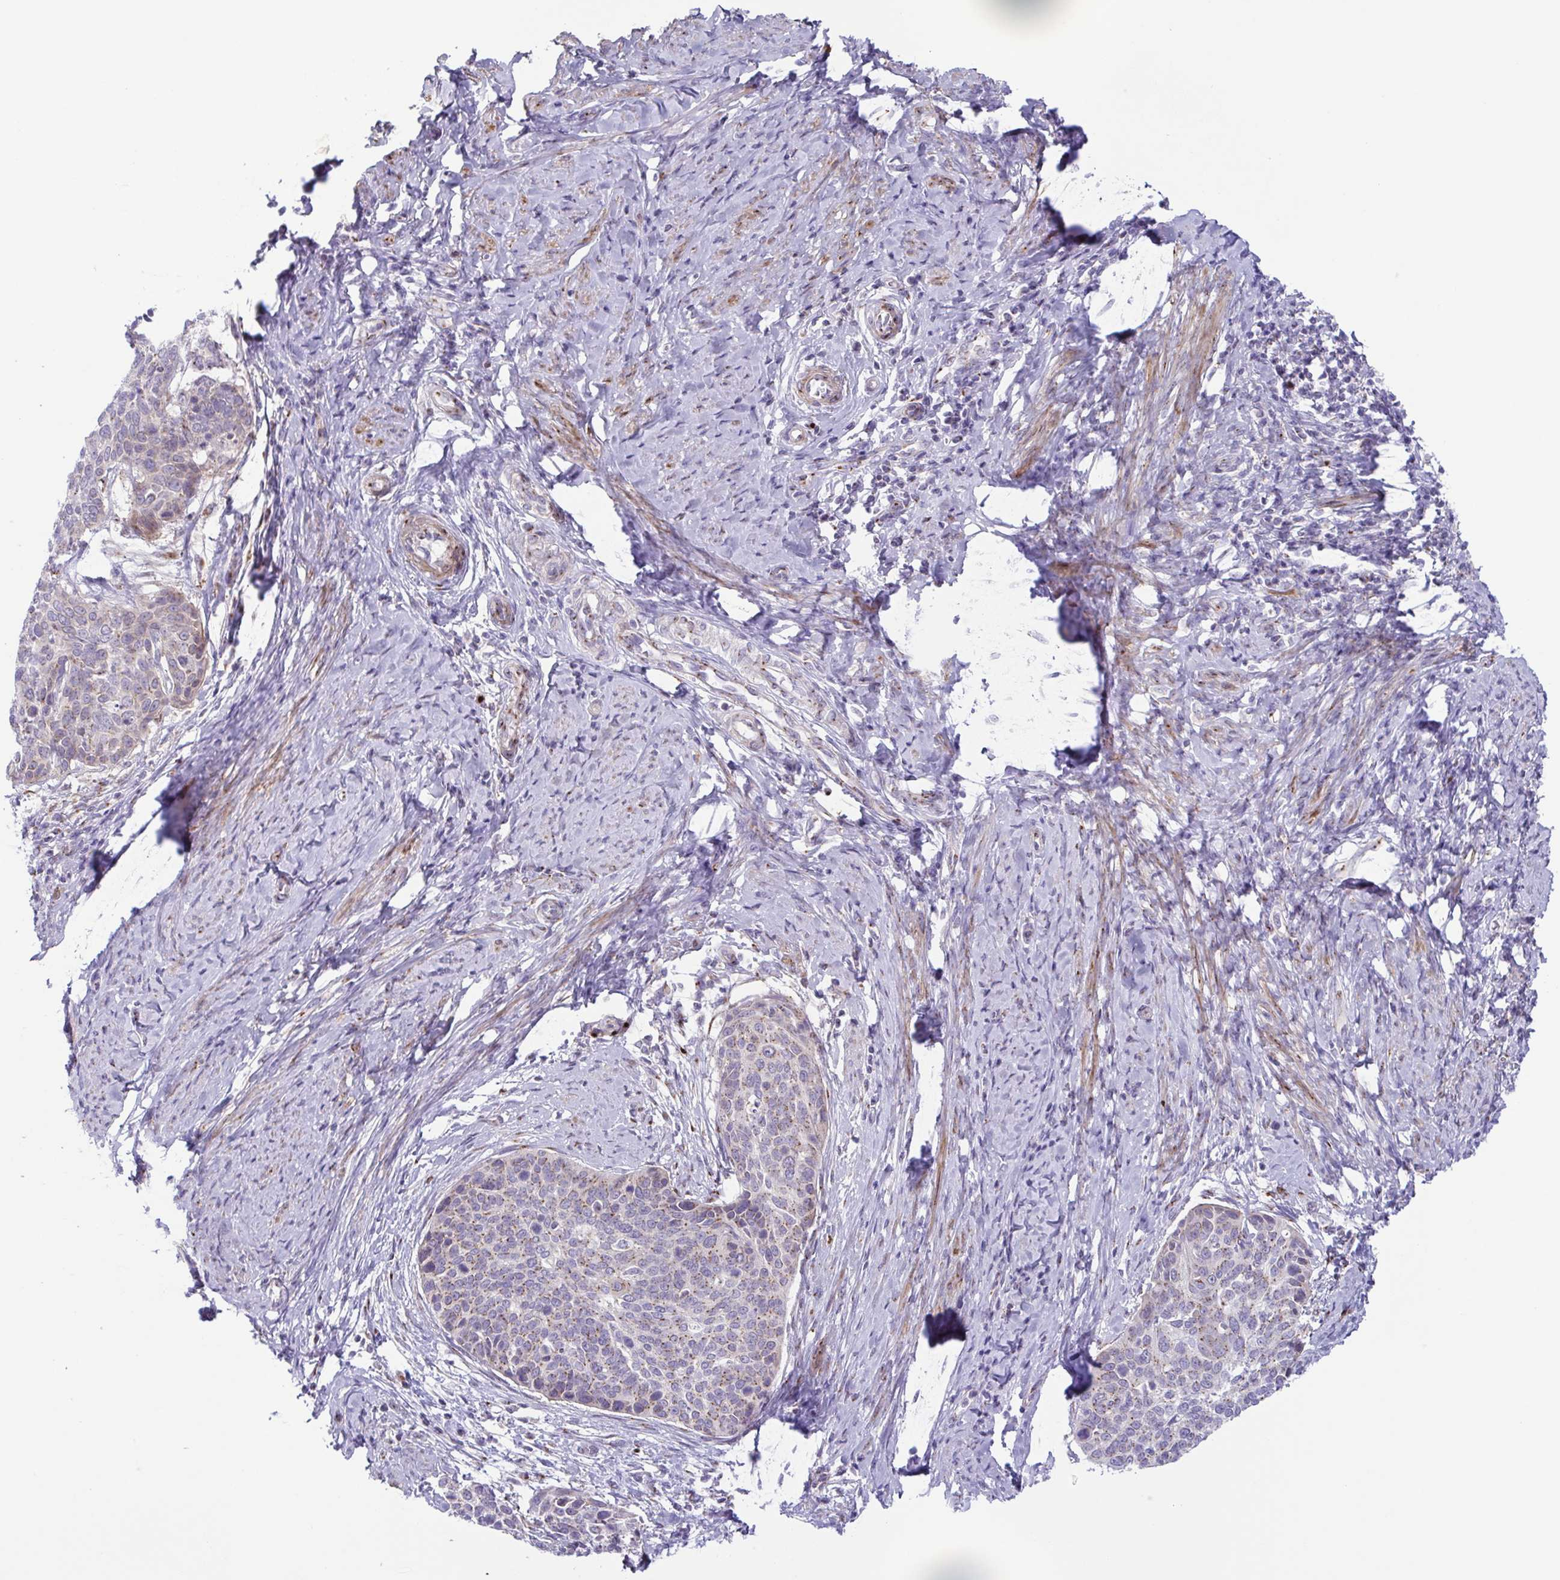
{"staining": {"intensity": "weak", "quantity": "<25%", "location": "cytoplasmic/membranous"}, "tissue": "cervical cancer", "cell_type": "Tumor cells", "image_type": "cancer", "snomed": [{"axis": "morphology", "description": "Squamous cell carcinoma, NOS"}, {"axis": "topography", "description": "Cervix"}], "caption": "This is a histopathology image of IHC staining of squamous cell carcinoma (cervical), which shows no staining in tumor cells.", "gene": "COL17A1", "patient": {"sex": "female", "age": 69}}